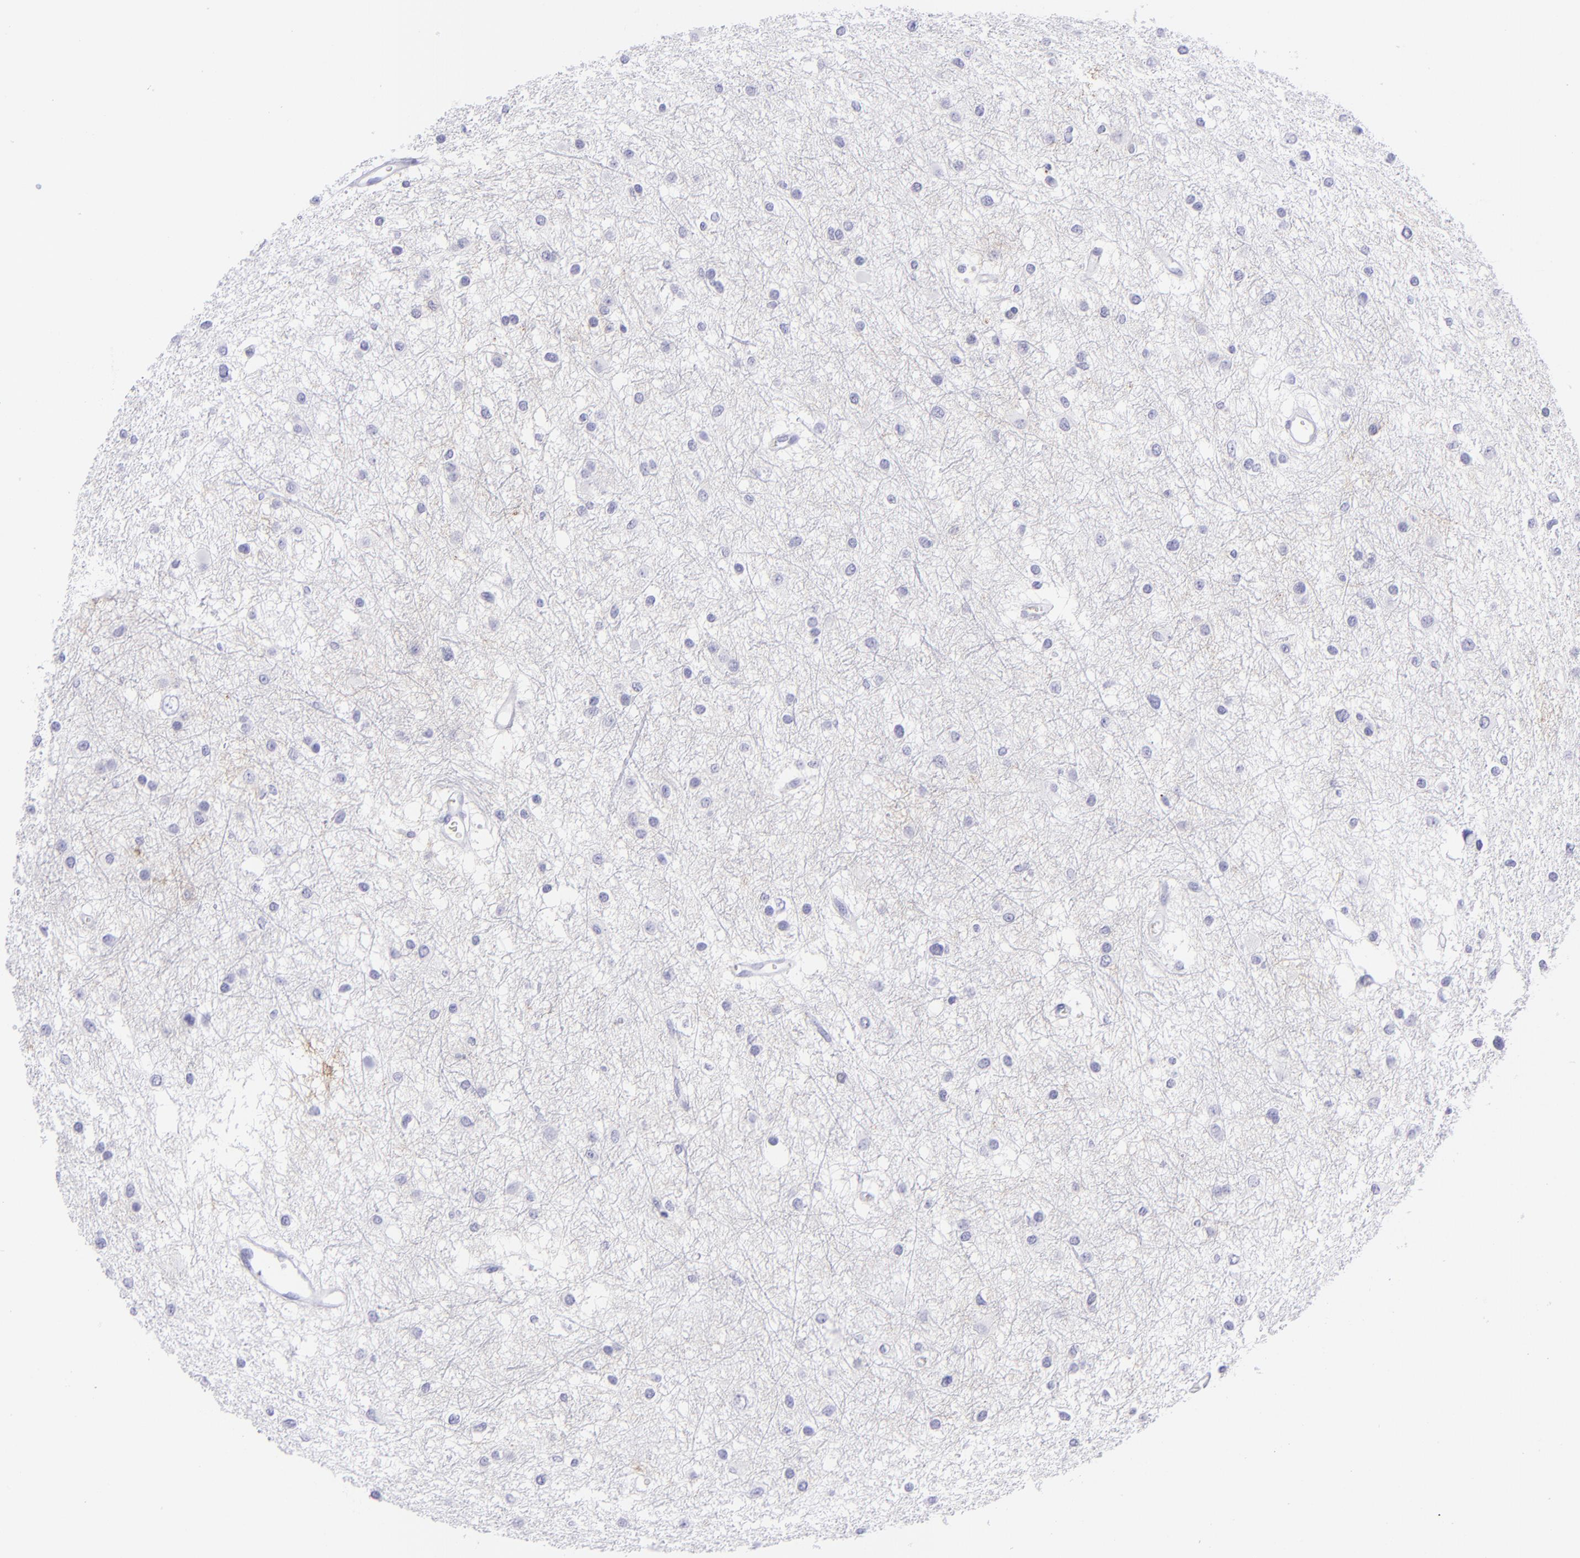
{"staining": {"intensity": "negative", "quantity": "none", "location": "none"}, "tissue": "glioma", "cell_type": "Tumor cells", "image_type": "cancer", "snomed": [{"axis": "morphology", "description": "Glioma, malignant, Low grade"}, {"axis": "topography", "description": "Brain"}], "caption": "IHC photomicrograph of human malignant glioma (low-grade) stained for a protein (brown), which reveals no expression in tumor cells.", "gene": "SLC1A2", "patient": {"sex": "female", "age": 36}}